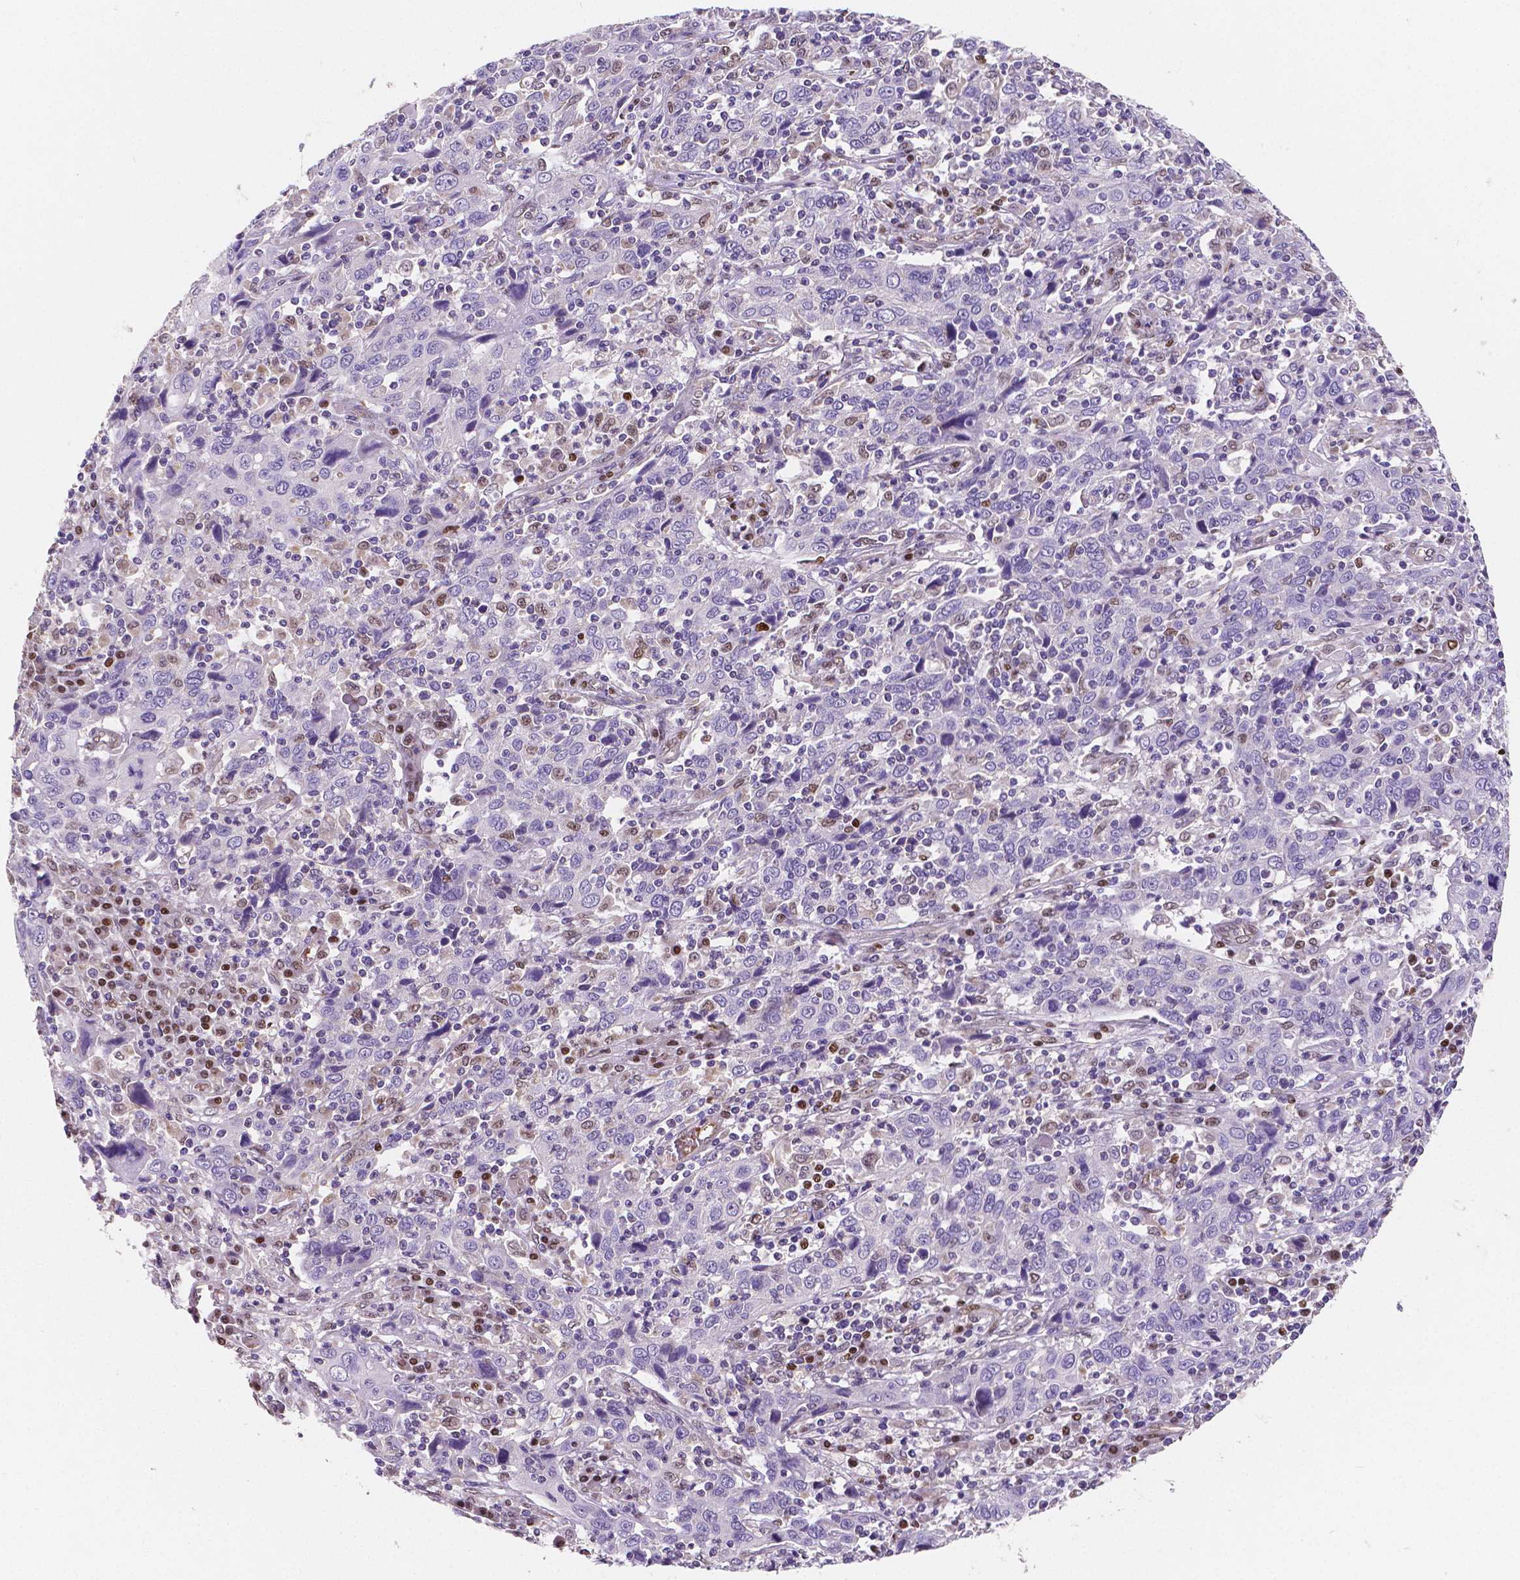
{"staining": {"intensity": "negative", "quantity": "none", "location": "none"}, "tissue": "cervical cancer", "cell_type": "Tumor cells", "image_type": "cancer", "snomed": [{"axis": "morphology", "description": "Squamous cell carcinoma, NOS"}, {"axis": "topography", "description": "Cervix"}], "caption": "Immunohistochemistry (IHC) of squamous cell carcinoma (cervical) shows no staining in tumor cells.", "gene": "MEF2C", "patient": {"sex": "female", "age": 46}}